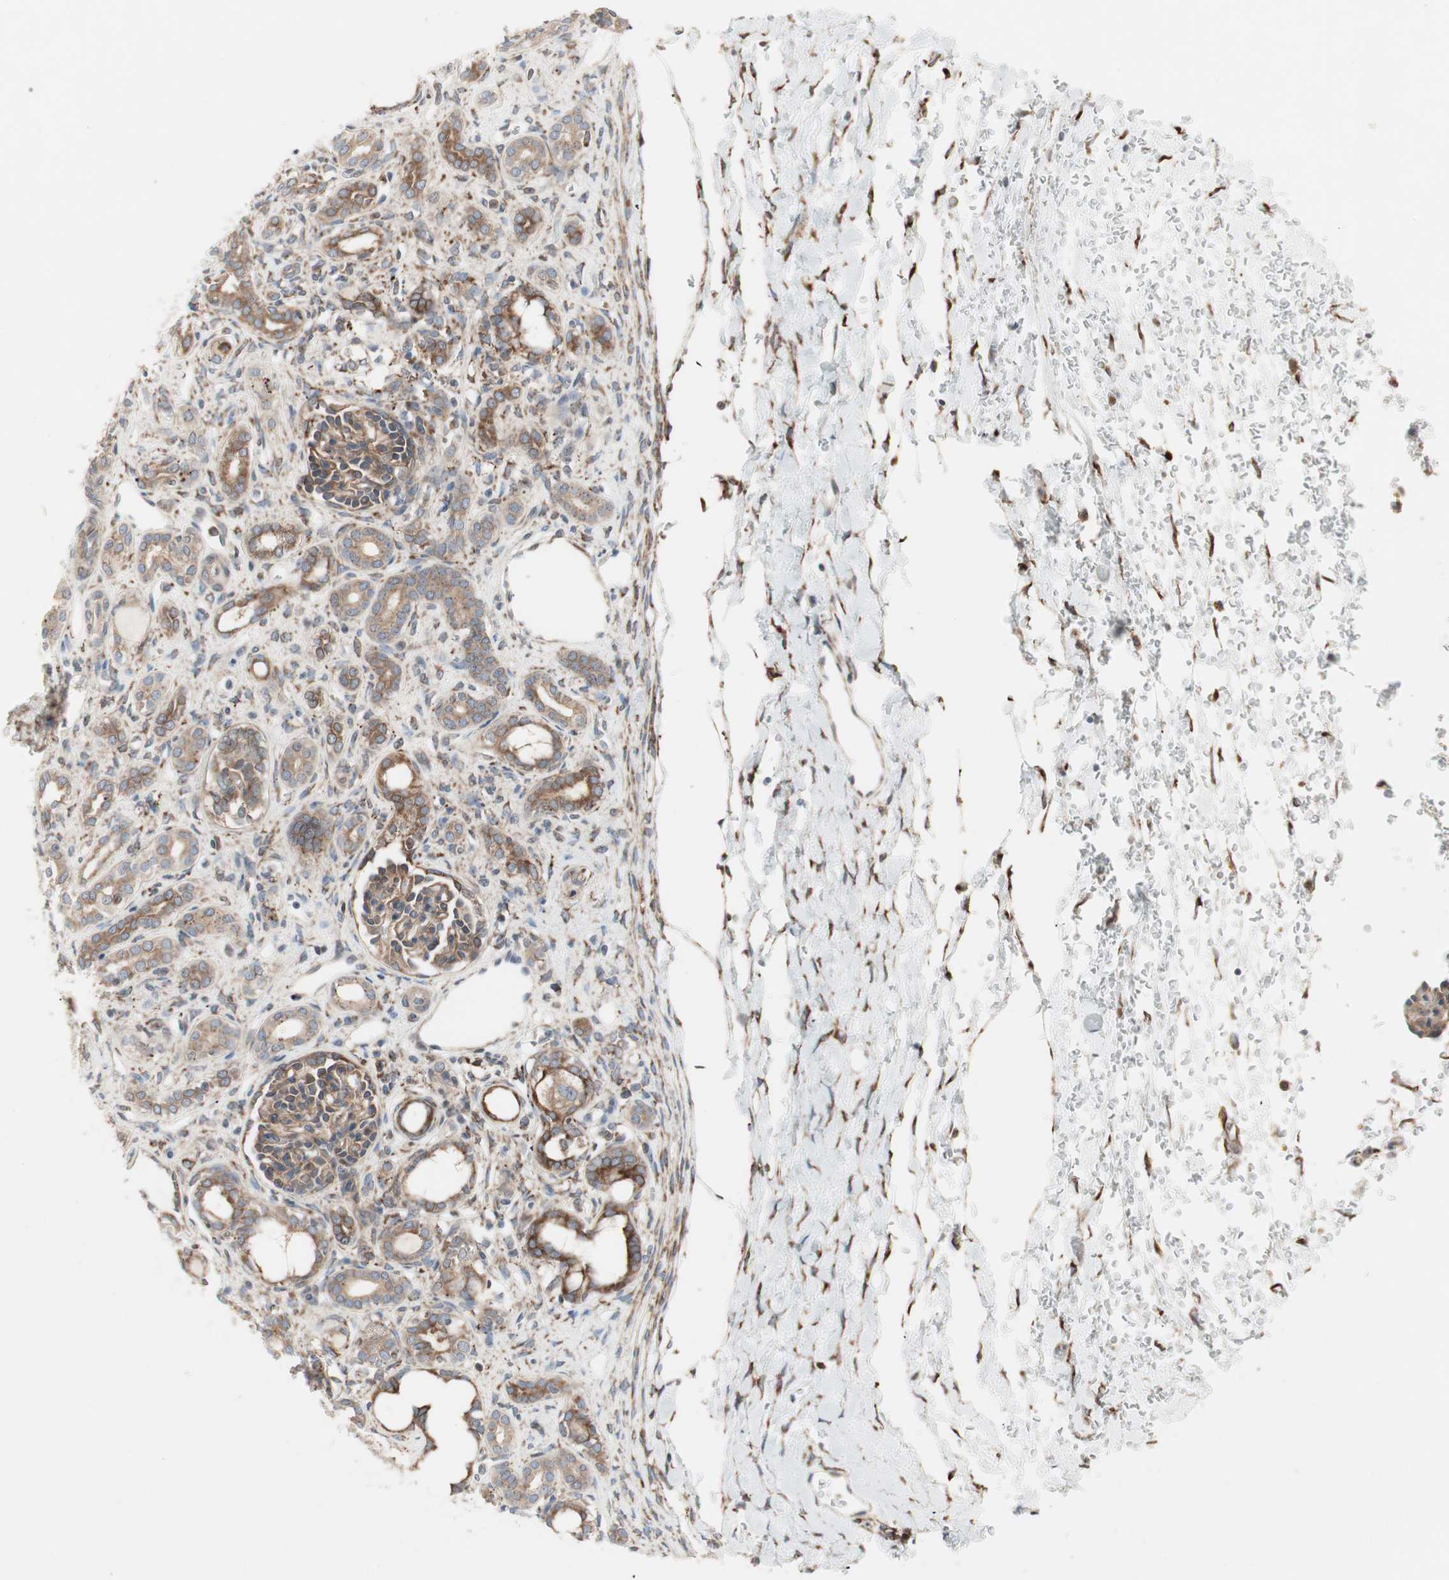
{"staining": {"intensity": "moderate", "quantity": ">75%", "location": "cytoplasmic/membranous"}, "tissue": "kidney", "cell_type": "Cells in glomeruli", "image_type": "normal", "snomed": [{"axis": "morphology", "description": "Normal tissue, NOS"}, {"axis": "topography", "description": "Kidney"}], "caption": "Immunohistochemistry (IHC) histopathology image of unremarkable kidney: human kidney stained using IHC exhibits medium levels of moderate protein expression localized specifically in the cytoplasmic/membranous of cells in glomeruli, appearing as a cytoplasmic/membranous brown color.", "gene": "H6PD", "patient": {"sex": "male", "age": 7}}